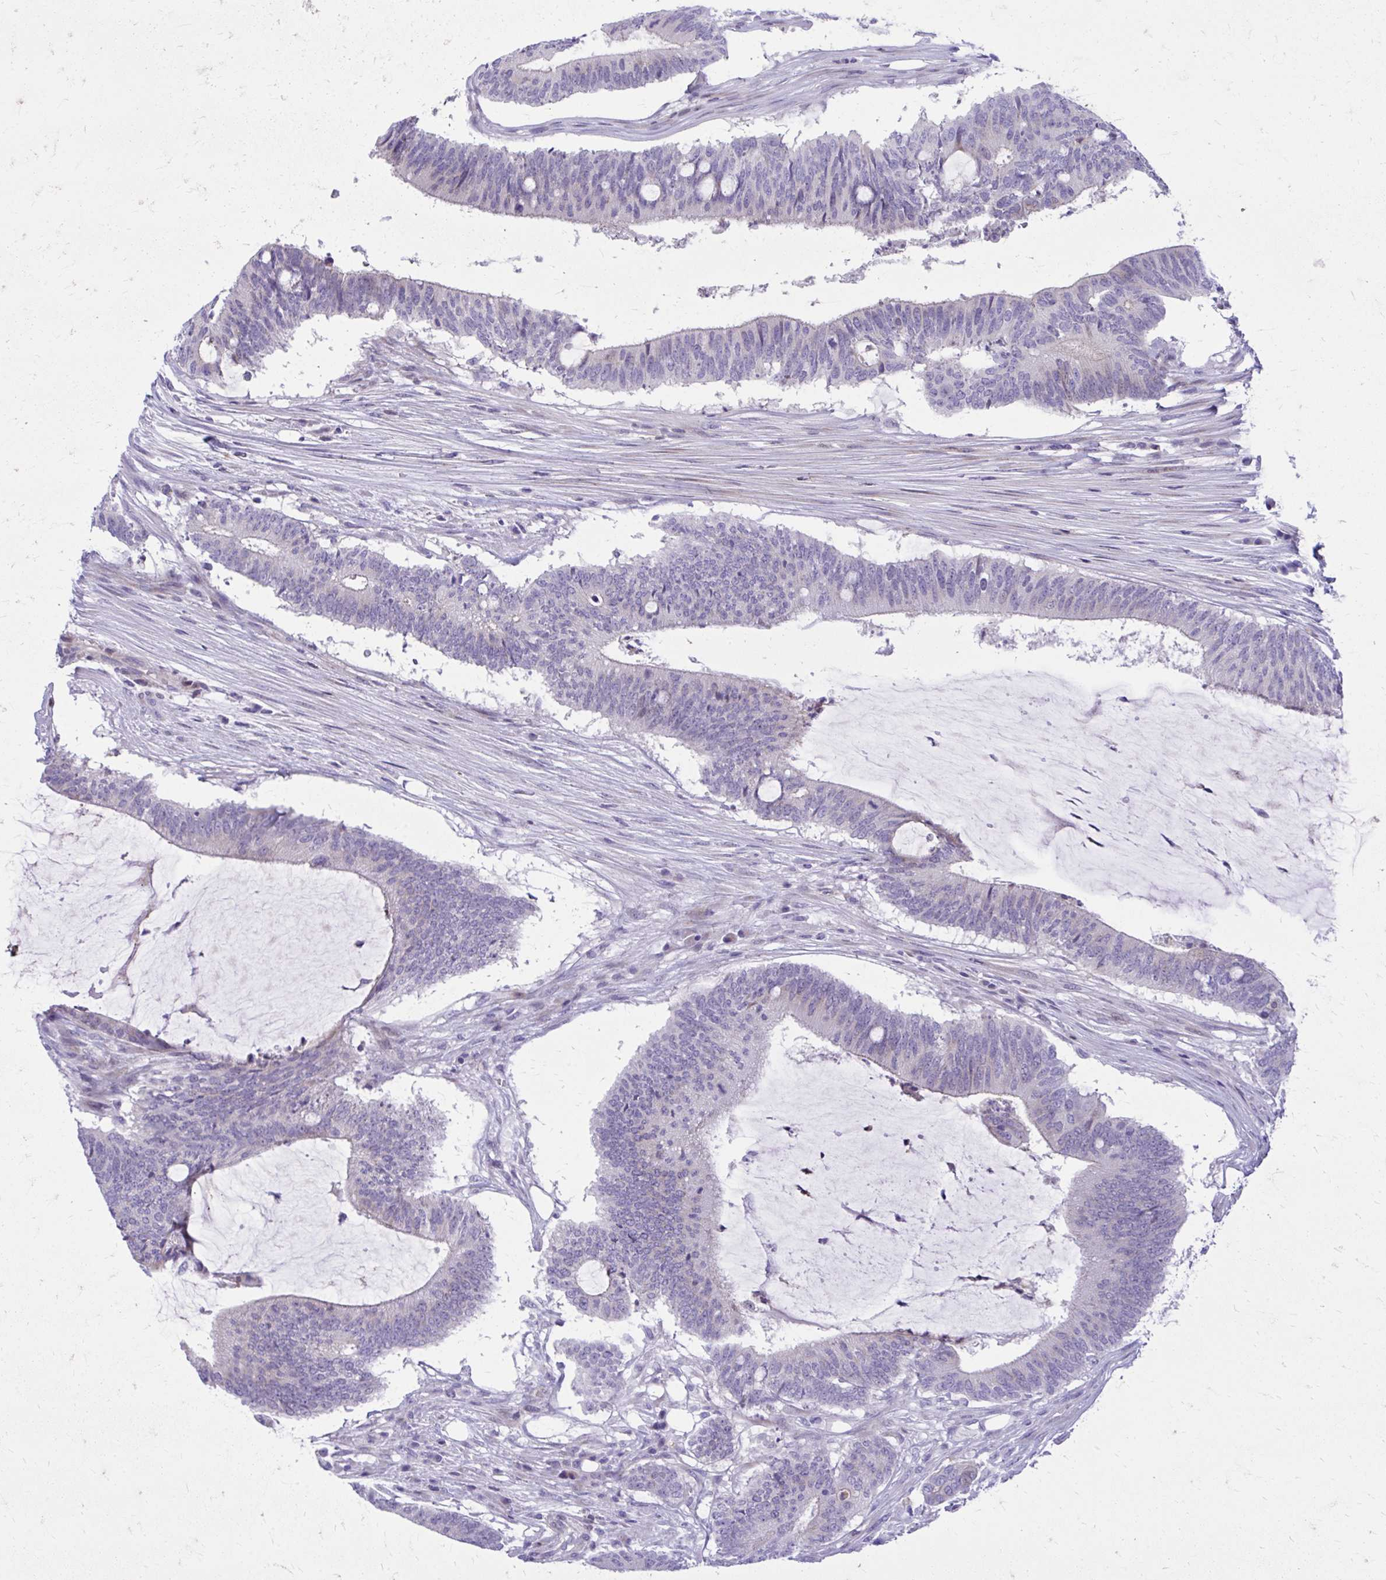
{"staining": {"intensity": "negative", "quantity": "none", "location": "none"}, "tissue": "colorectal cancer", "cell_type": "Tumor cells", "image_type": "cancer", "snomed": [{"axis": "morphology", "description": "Adenocarcinoma, NOS"}, {"axis": "topography", "description": "Colon"}], "caption": "DAB (3,3'-diaminobenzidine) immunohistochemical staining of human colorectal adenocarcinoma displays no significant expression in tumor cells. Nuclei are stained in blue.", "gene": "ADAMTSL1", "patient": {"sex": "female", "age": 43}}